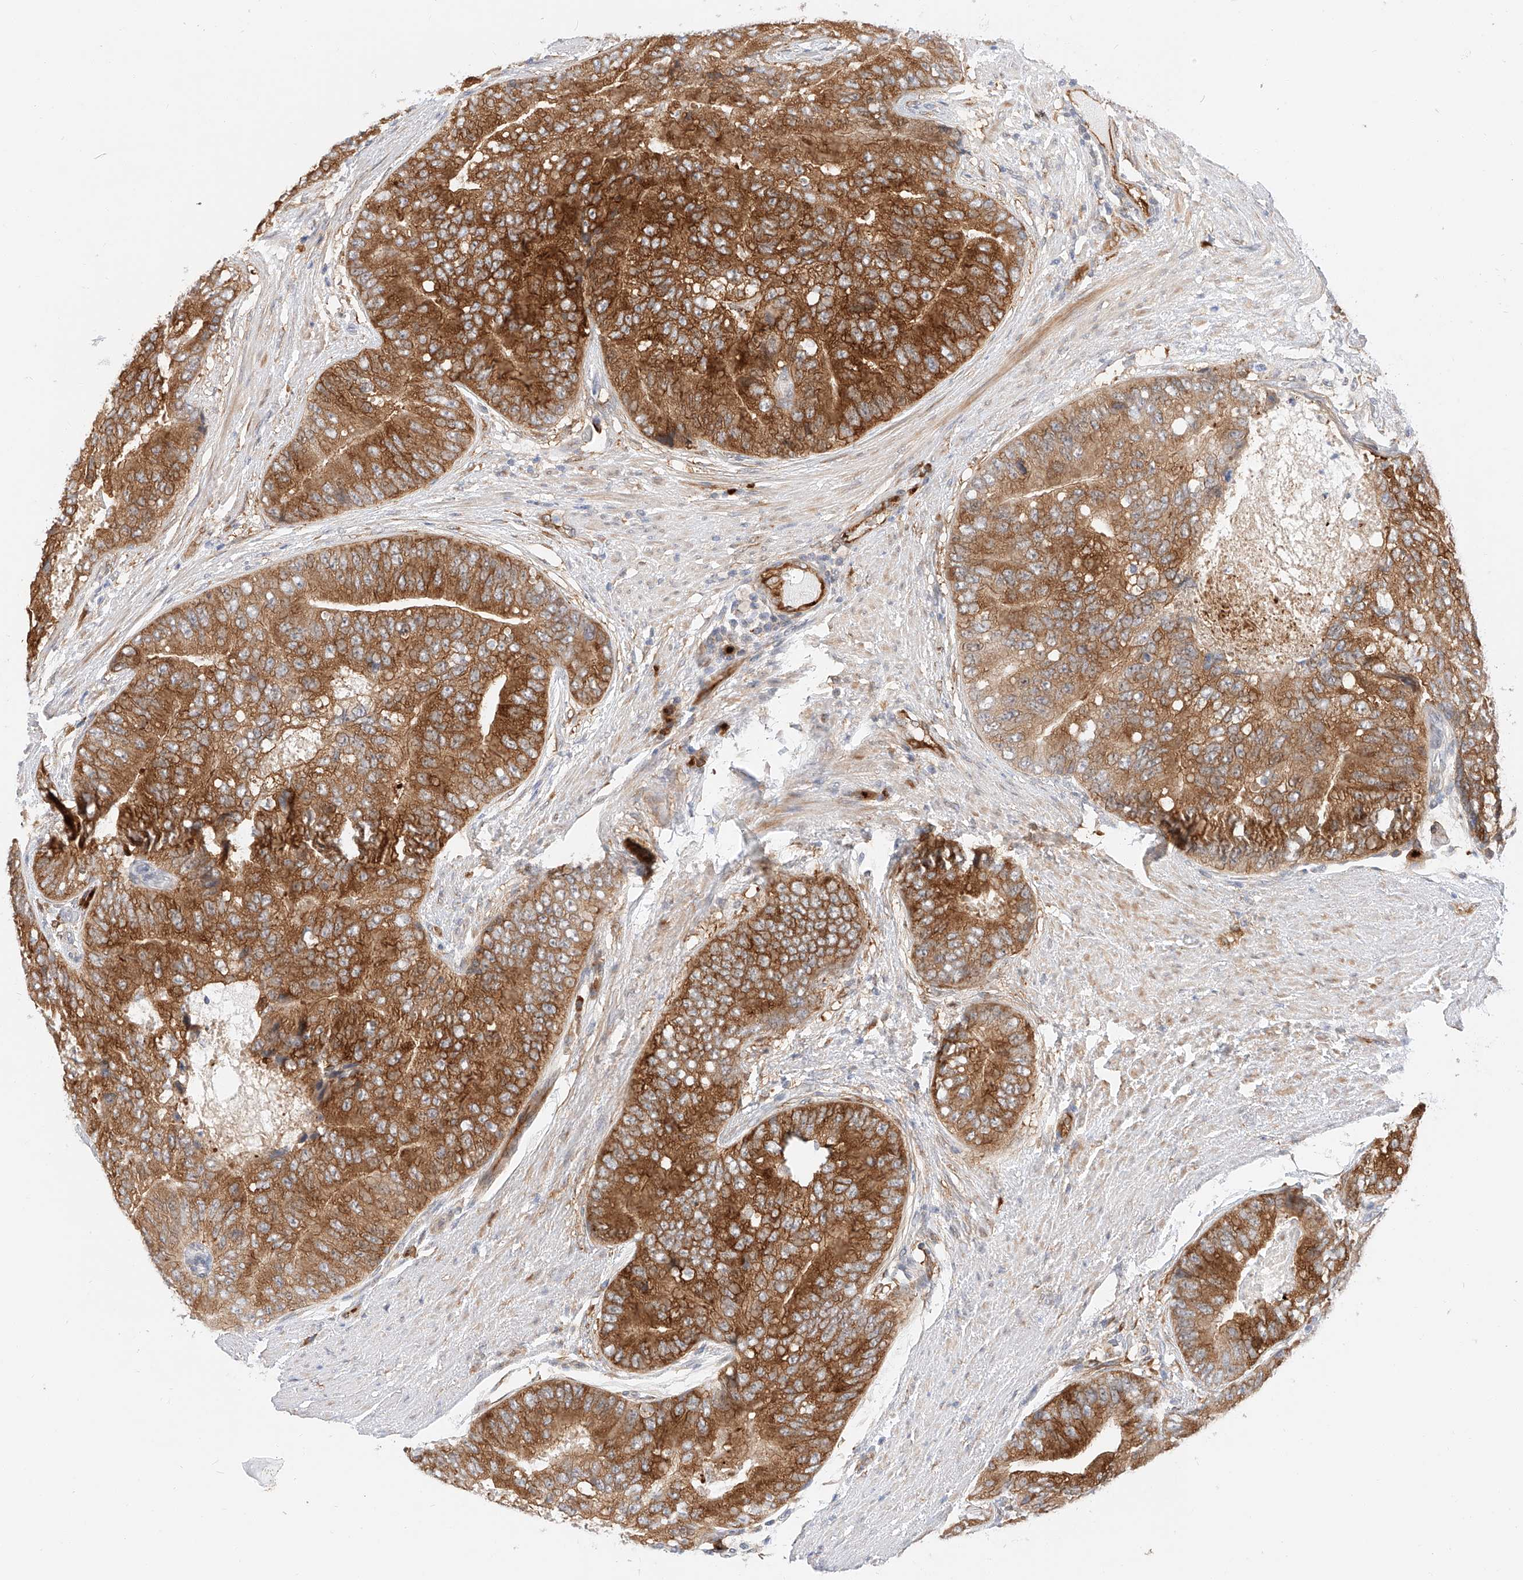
{"staining": {"intensity": "moderate", "quantity": ">75%", "location": "cytoplasmic/membranous"}, "tissue": "prostate cancer", "cell_type": "Tumor cells", "image_type": "cancer", "snomed": [{"axis": "morphology", "description": "Adenocarcinoma, High grade"}, {"axis": "topography", "description": "Prostate"}], "caption": "An IHC photomicrograph of neoplastic tissue is shown. Protein staining in brown shows moderate cytoplasmic/membranous positivity in prostate cancer within tumor cells.", "gene": "CARMIL1", "patient": {"sex": "male", "age": 70}}